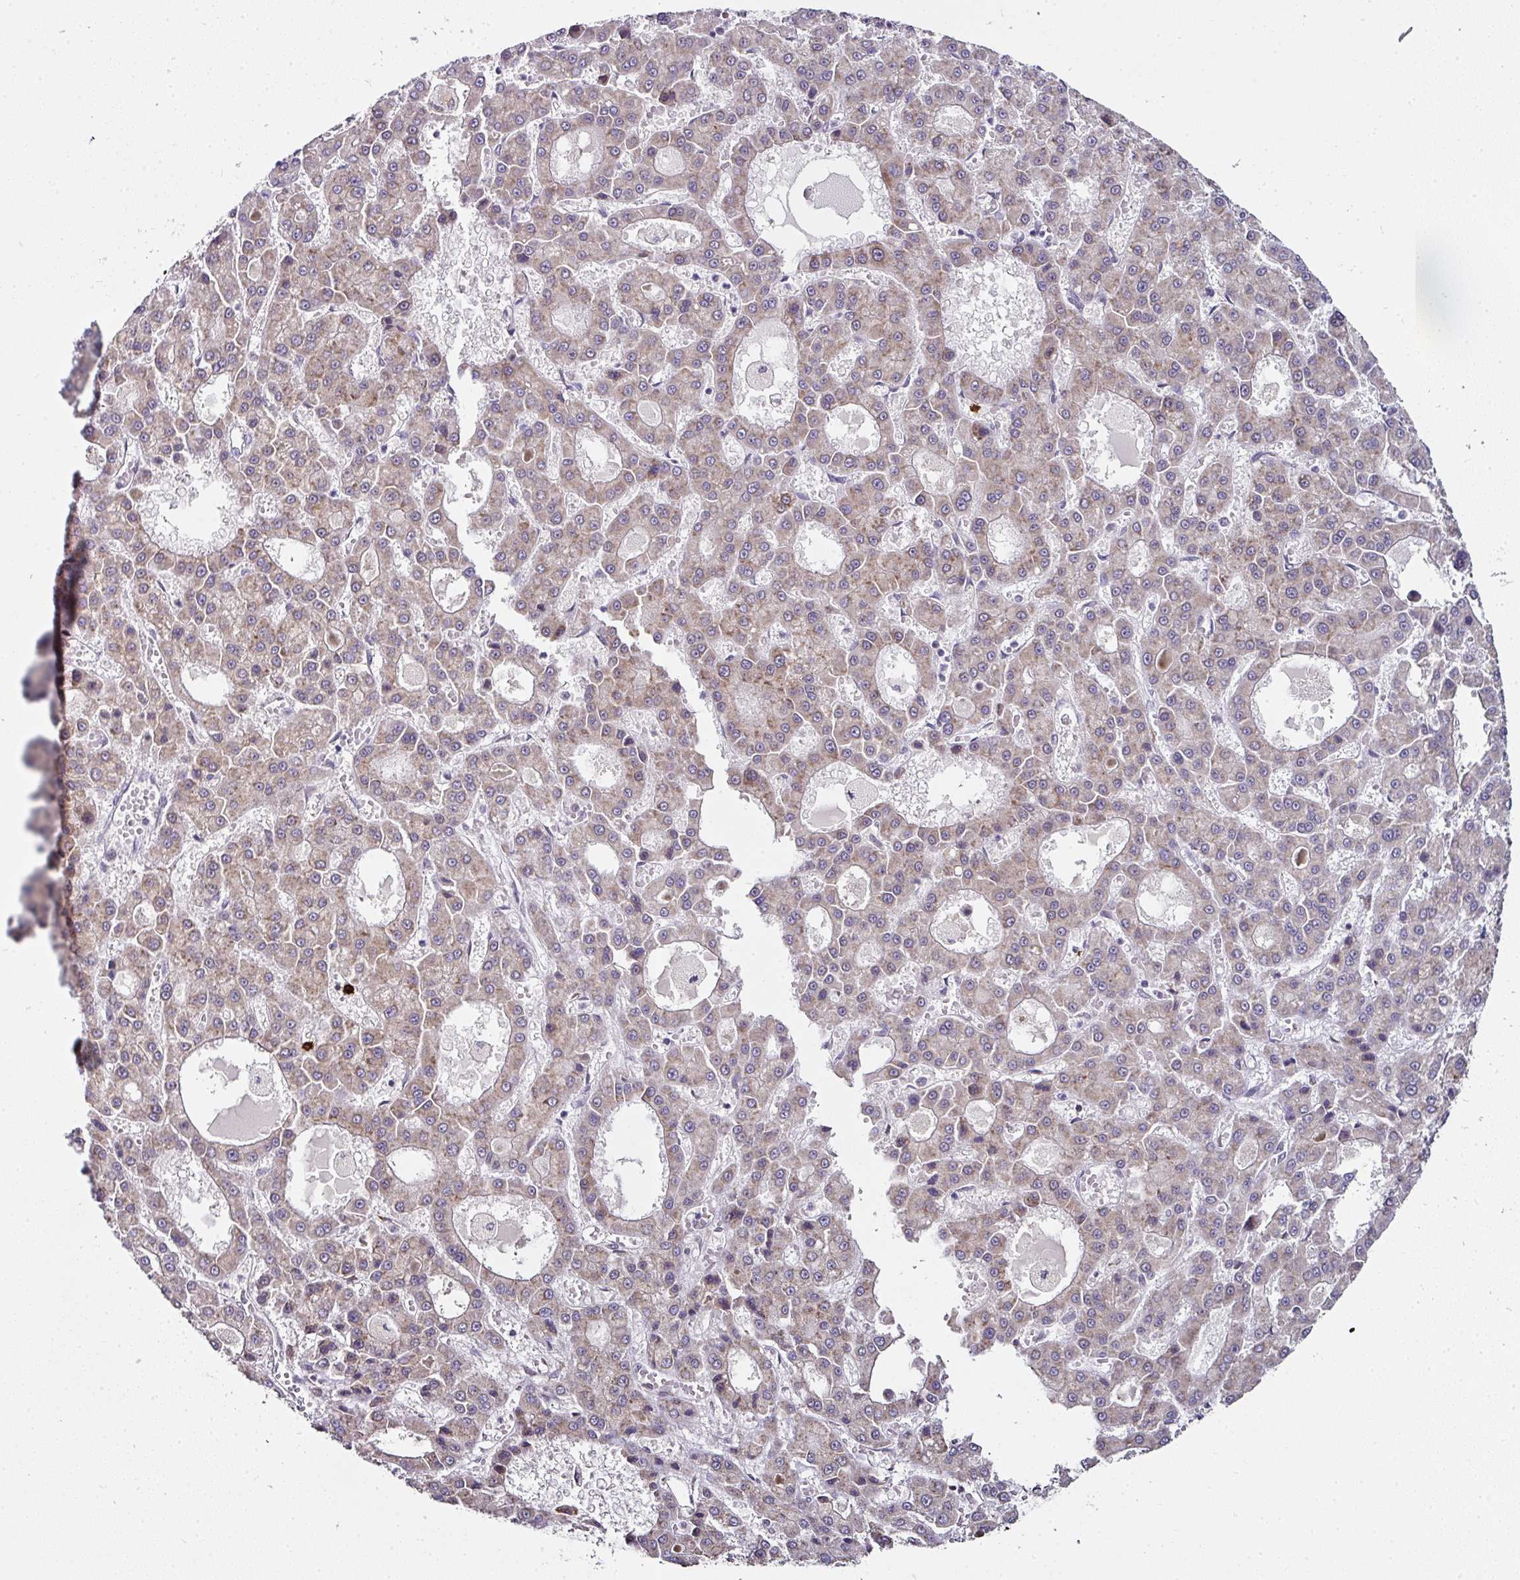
{"staining": {"intensity": "weak", "quantity": "25%-75%", "location": "cytoplasmic/membranous"}, "tissue": "liver cancer", "cell_type": "Tumor cells", "image_type": "cancer", "snomed": [{"axis": "morphology", "description": "Carcinoma, Hepatocellular, NOS"}, {"axis": "topography", "description": "Liver"}], "caption": "An immunohistochemistry image of tumor tissue is shown. Protein staining in brown highlights weak cytoplasmic/membranous positivity in liver cancer within tumor cells. Using DAB (3,3'-diaminobenzidine) (brown) and hematoxylin (blue) stains, captured at high magnification using brightfield microscopy.", "gene": "APOLD1", "patient": {"sex": "male", "age": 70}}